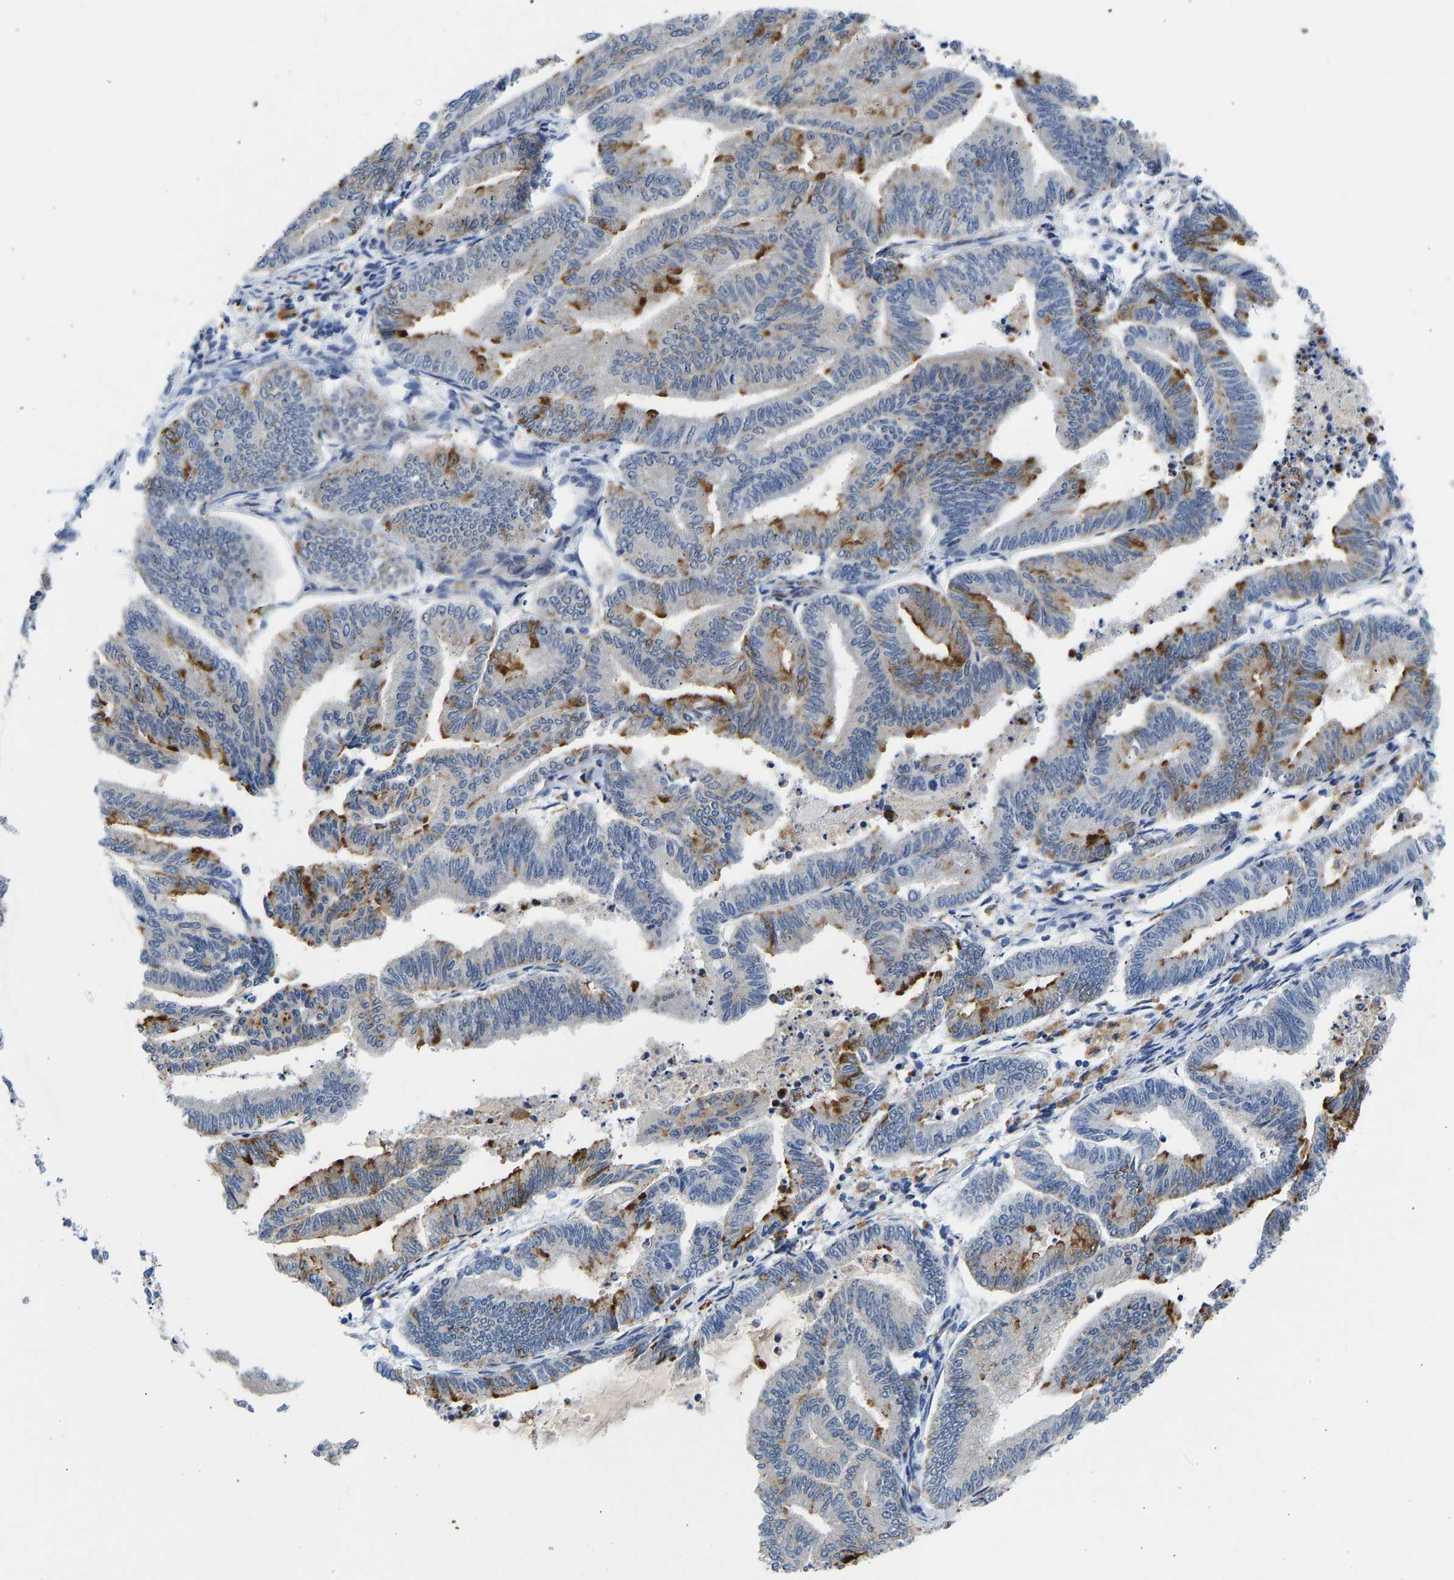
{"staining": {"intensity": "moderate", "quantity": "<25%", "location": "cytoplasmic/membranous"}, "tissue": "endometrial cancer", "cell_type": "Tumor cells", "image_type": "cancer", "snomed": [{"axis": "morphology", "description": "Adenocarcinoma, NOS"}, {"axis": "topography", "description": "Endometrium"}], "caption": "Moderate cytoplasmic/membranous staining is seen in approximately <25% of tumor cells in endometrial adenocarcinoma.", "gene": "RESF1", "patient": {"sex": "female", "age": 79}}